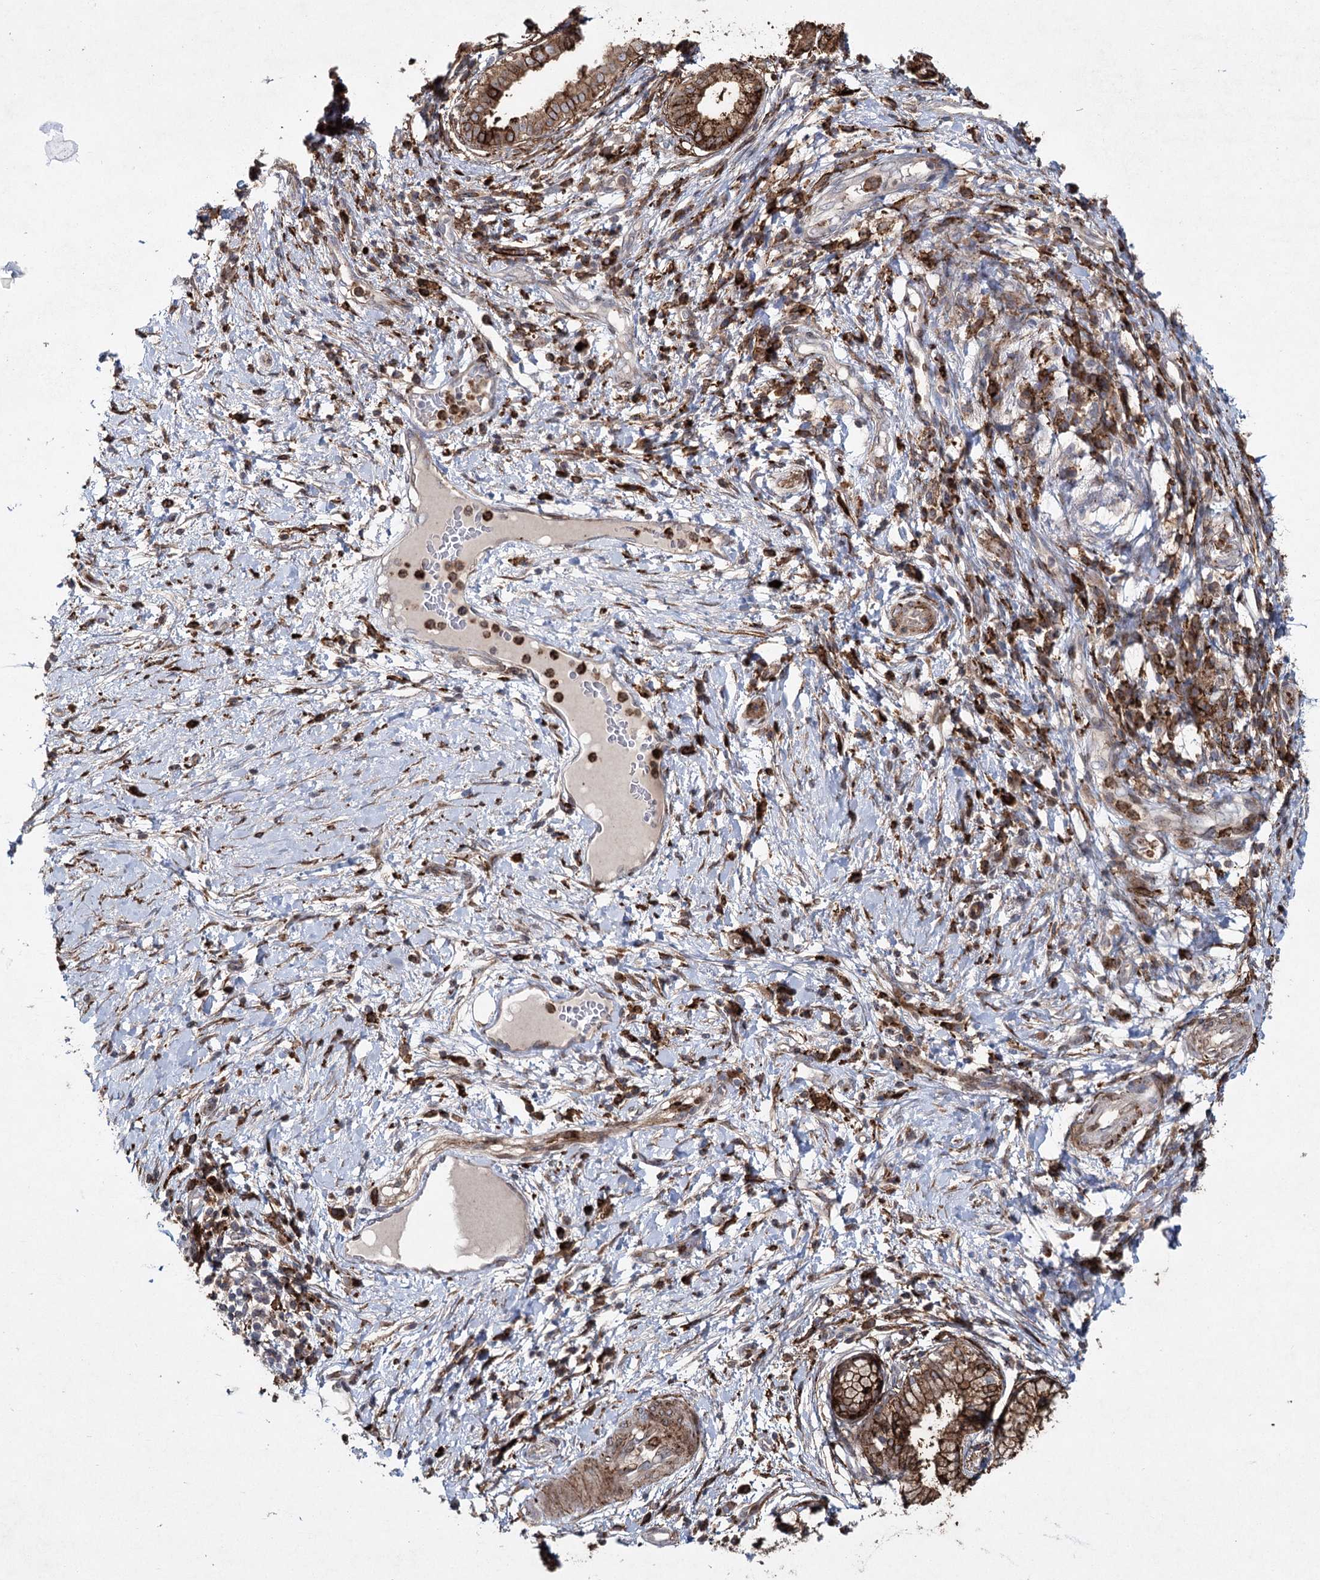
{"staining": {"intensity": "moderate", "quantity": ">75%", "location": "cytoplasmic/membranous"}, "tissue": "pancreatic cancer", "cell_type": "Tumor cells", "image_type": "cancer", "snomed": [{"axis": "morphology", "description": "Adenocarcinoma, NOS"}, {"axis": "topography", "description": "Pancreas"}], "caption": "This histopathology image displays immunohistochemistry (IHC) staining of pancreatic cancer (adenocarcinoma), with medium moderate cytoplasmic/membranous staining in approximately >75% of tumor cells.", "gene": "DCUN1D4", "patient": {"sex": "male", "age": 68}}